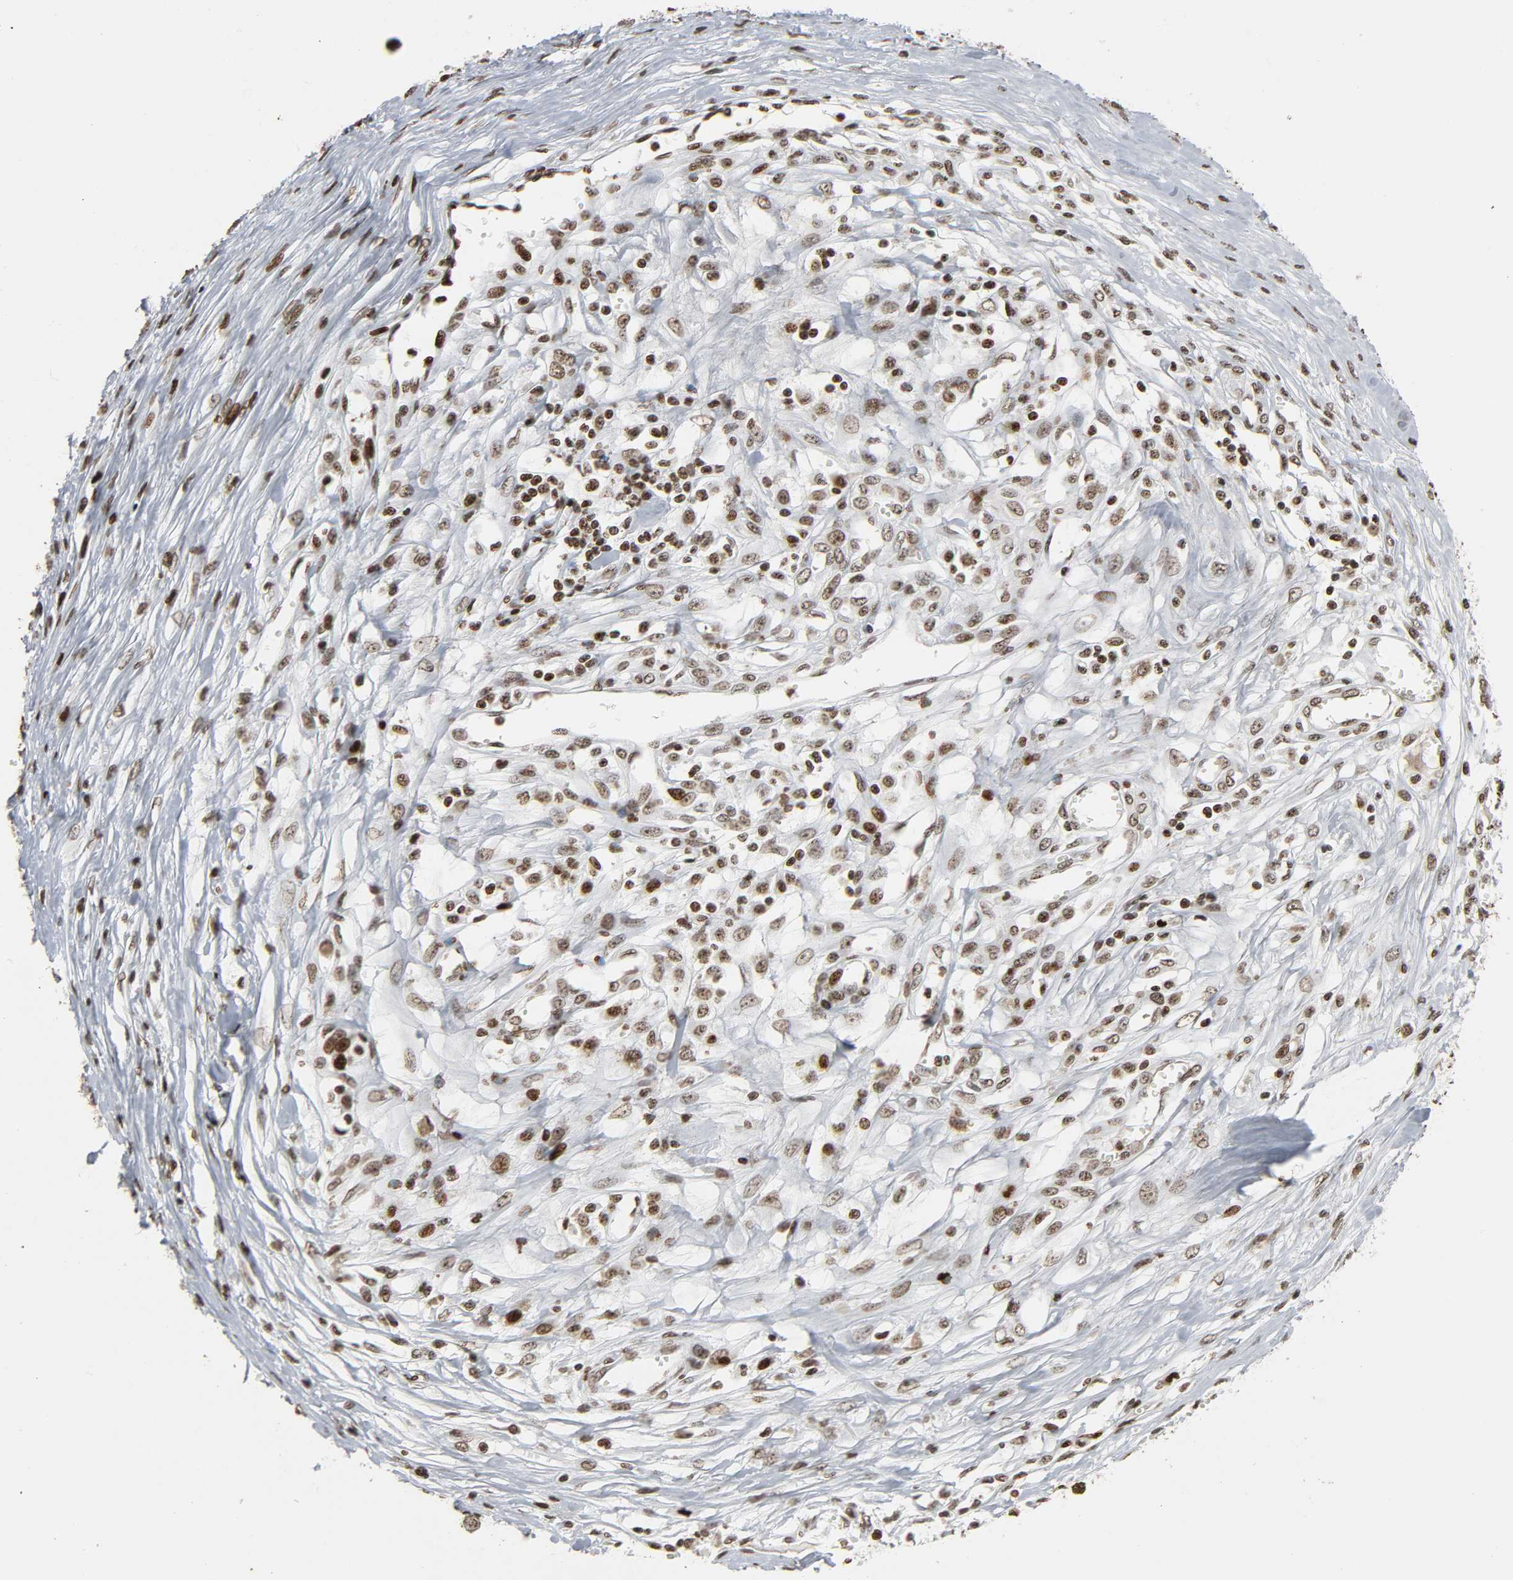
{"staining": {"intensity": "strong", "quantity": ">75%", "location": "nuclear"}, "tissue": "melanoma", "cell_type": "Tumor cells", "image_type": "cancer", "snomed": [{"axis": "morphology", "description": "Malignant melanoma, Metastatic site"}, {"axis": "topography", "description": "Lymph node"}], "caption": "A histopathology image showing strong nuclear expression in about >75% of tumor cells in malignant melanoma (metastatic site), as visualized by brown immunohistochemical staining.", "gene": "RXRA", "patient": {"sex": "male", "age": 59}}